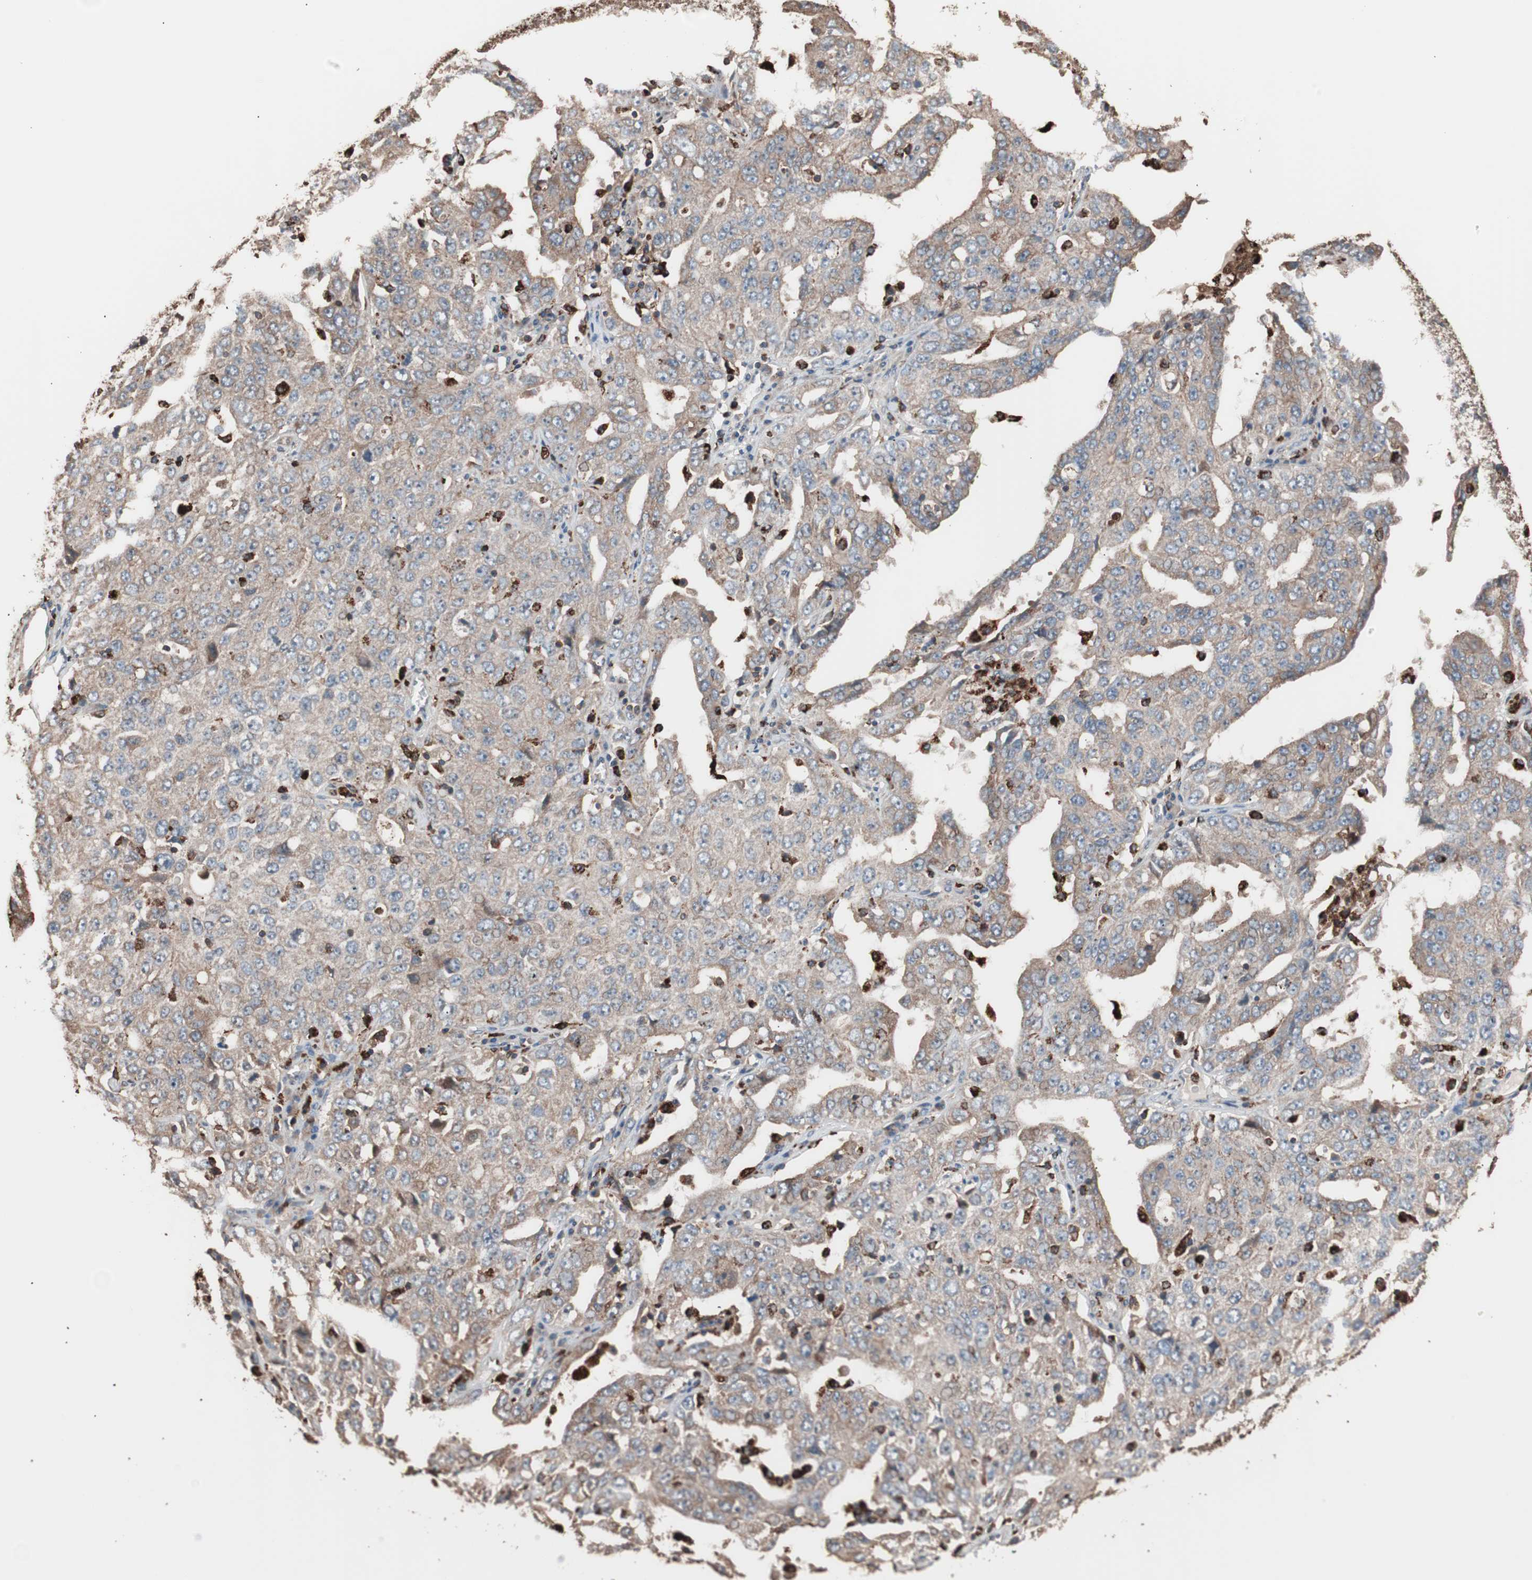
{"staining": {"intensity": "weak", "quantity": ">75%", "location": "cytoplasmic/membranous"}, "tissue": "ovarian cancer", "cell_type": "Tumor cells", "image_type": "cancer", "snomed": [{"axis": "morphology", "description": "Carcinoma, endometroid"}, {"axis": "topography", "description": "Ovary"}], "caption": "Immunohistochemical staining of human ovarian endometroid carcinoma reveals weak cytoplasmic/membranous protein staining in about >75% of tumor cells.", "gene": "CCT3", "patient": {"sex": "female", "age": 62}}